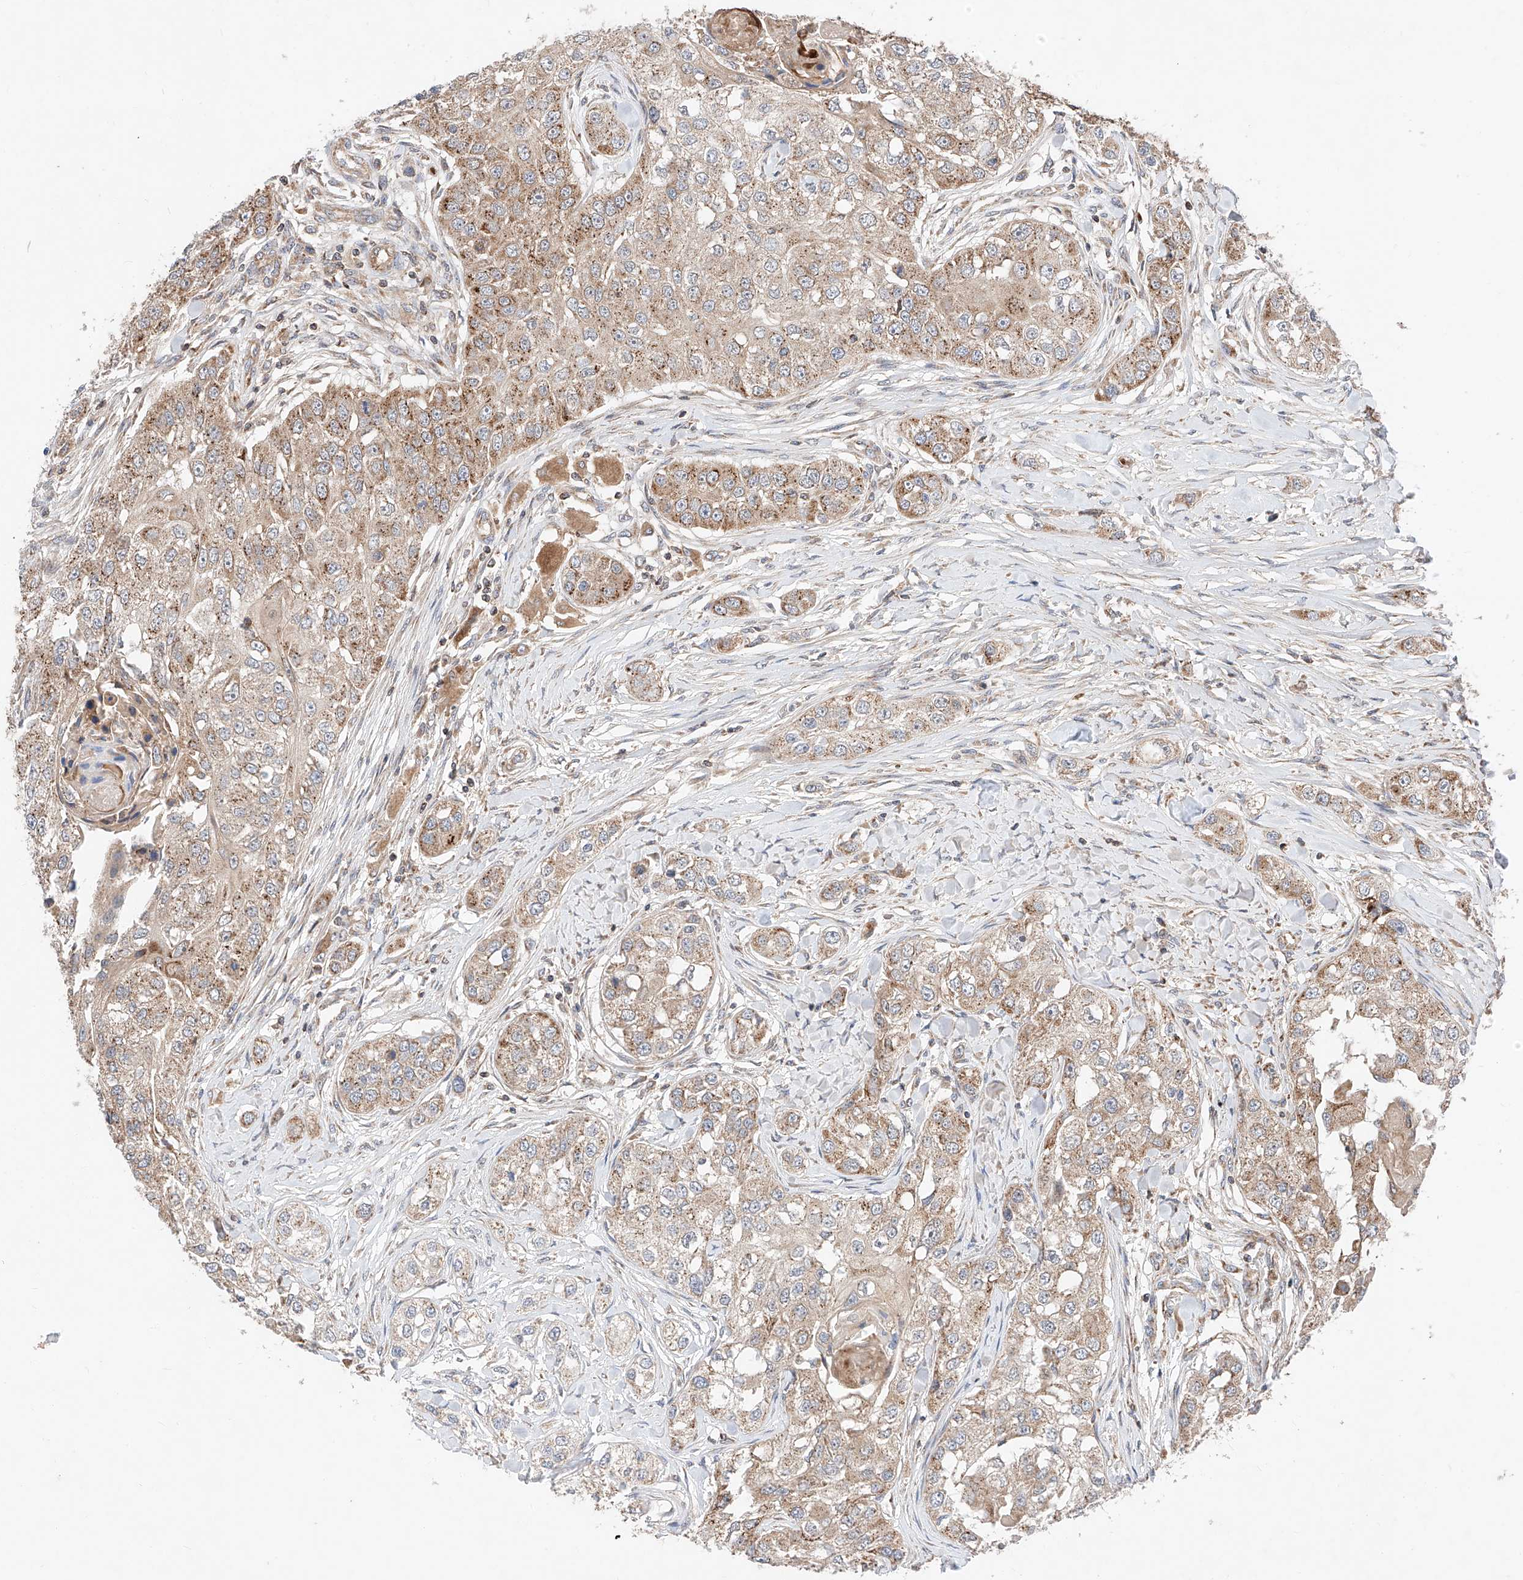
{"staining": {"intensity": "moderate", "quantity": ">75%", "location": "cytoplasmic/membranous"}, "tissue": "head and neck cancer", "cell_type": "Tumor cells", "image_type": "cancer", "snomed": [{"axis": "morphology", "description": "Normal tissue, NOS"}, {"axis": "morphology", "description": "Squamous cell carcinoma, NOS"}, {"axis": "topography", "description": "Skeletal muscle"}, {"axis": "topography", "description": "Head-Neck"}], "caption": "Immunohistochemical staining of human head and neck cancer (squamous cell carcinoma) displays medium levels of moderate cytoplasmic/membranous protein staining in approximately >75% of tumor cells.", "gene": "NR1D1", "patient": {"sex": "male", "age": 51}}